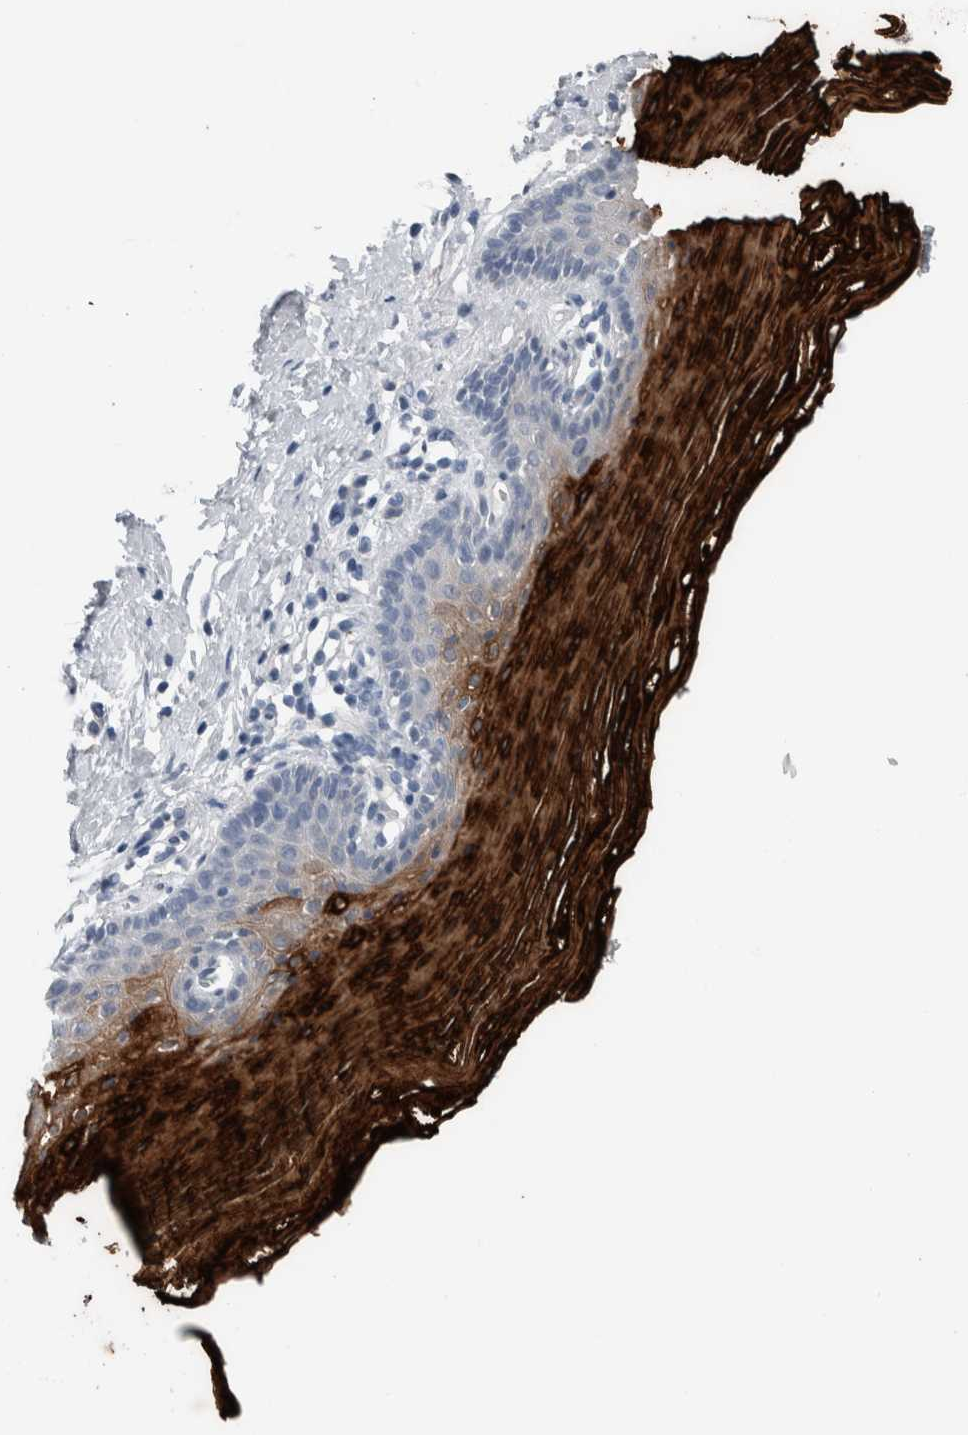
{"staining": {"intensity": "strong", "quantity": "25%-75%", "location": "cytoplasmic/membranous"}, "tissue": "vagina", "cell_type": "Squamous epithelial cells", "image_type": "normal", "snomed": [{"axis": "morphology", "description": "Normal tissue, NOS"}, {"axis": "topography", "description": "Vagina"}], "caption": "A high amount of strong cytoplasmic/membranous staining is identified in about 25%-75% of squamous epithelial cells in unremarkable vagina.", "gene": "CRNN", "patient": {"sex": "female", "age": 32}}